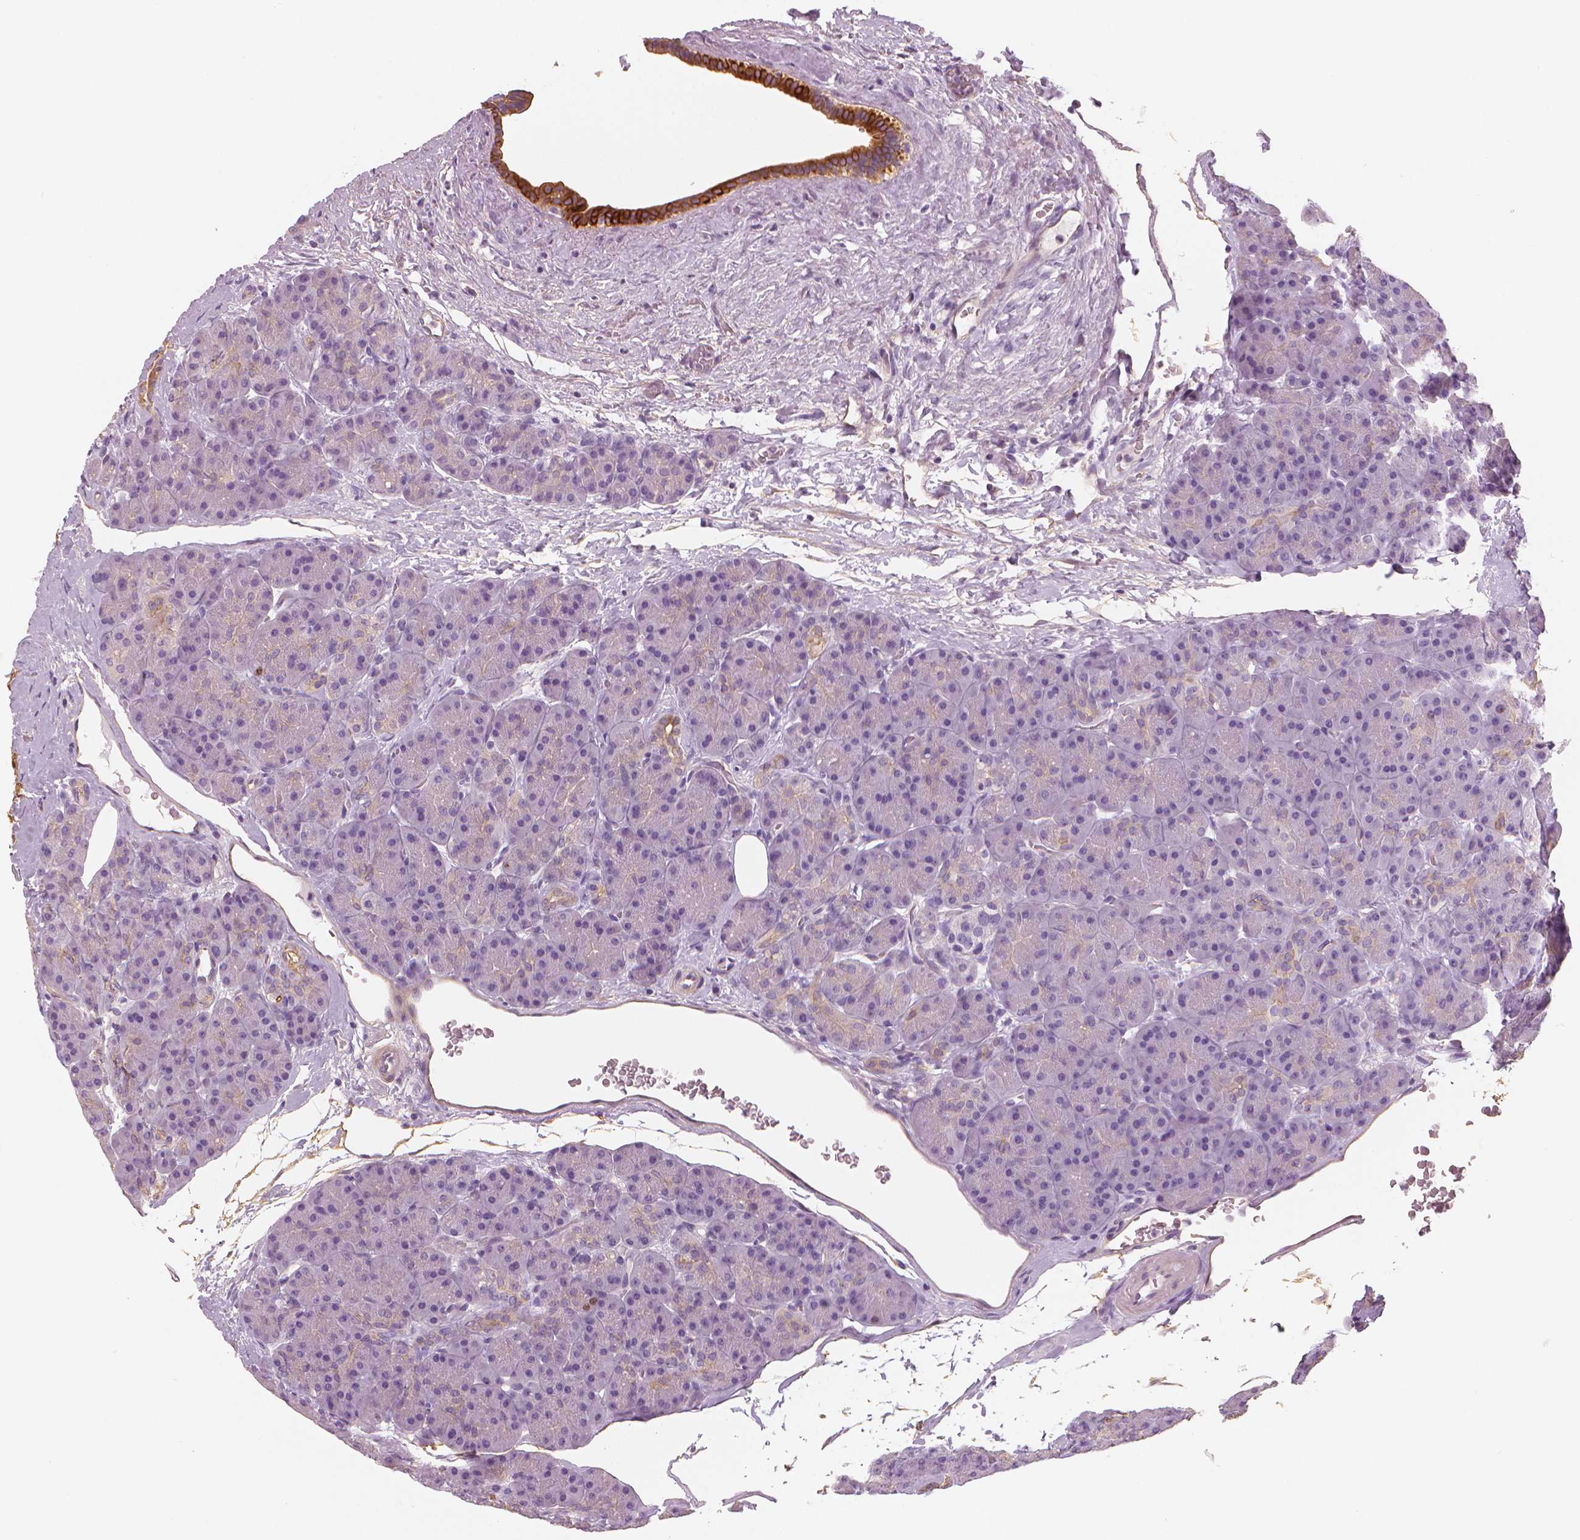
{"staining": {"intensity": "weak", "quantity": "25%-75%", "location": "cytoplasmic/membranous"}, "tissue": "pancreas", "cell_type": "Exocrine glandular cells", "image_type": "normal", "snomed": [{"axis": "morphology", "description": "Normal tissue, NOS"}, {"axis": "topography", "description": "Pancreas"}], "caption": "Protein staining by IHC exhibits weak cytoplasmic/membranous positivity in approximately 25%-75% of exocrine glandular cells in unremarkable pancreas.", "gene": "MKI67", "patient": {"sex": "male", "age": 57}}